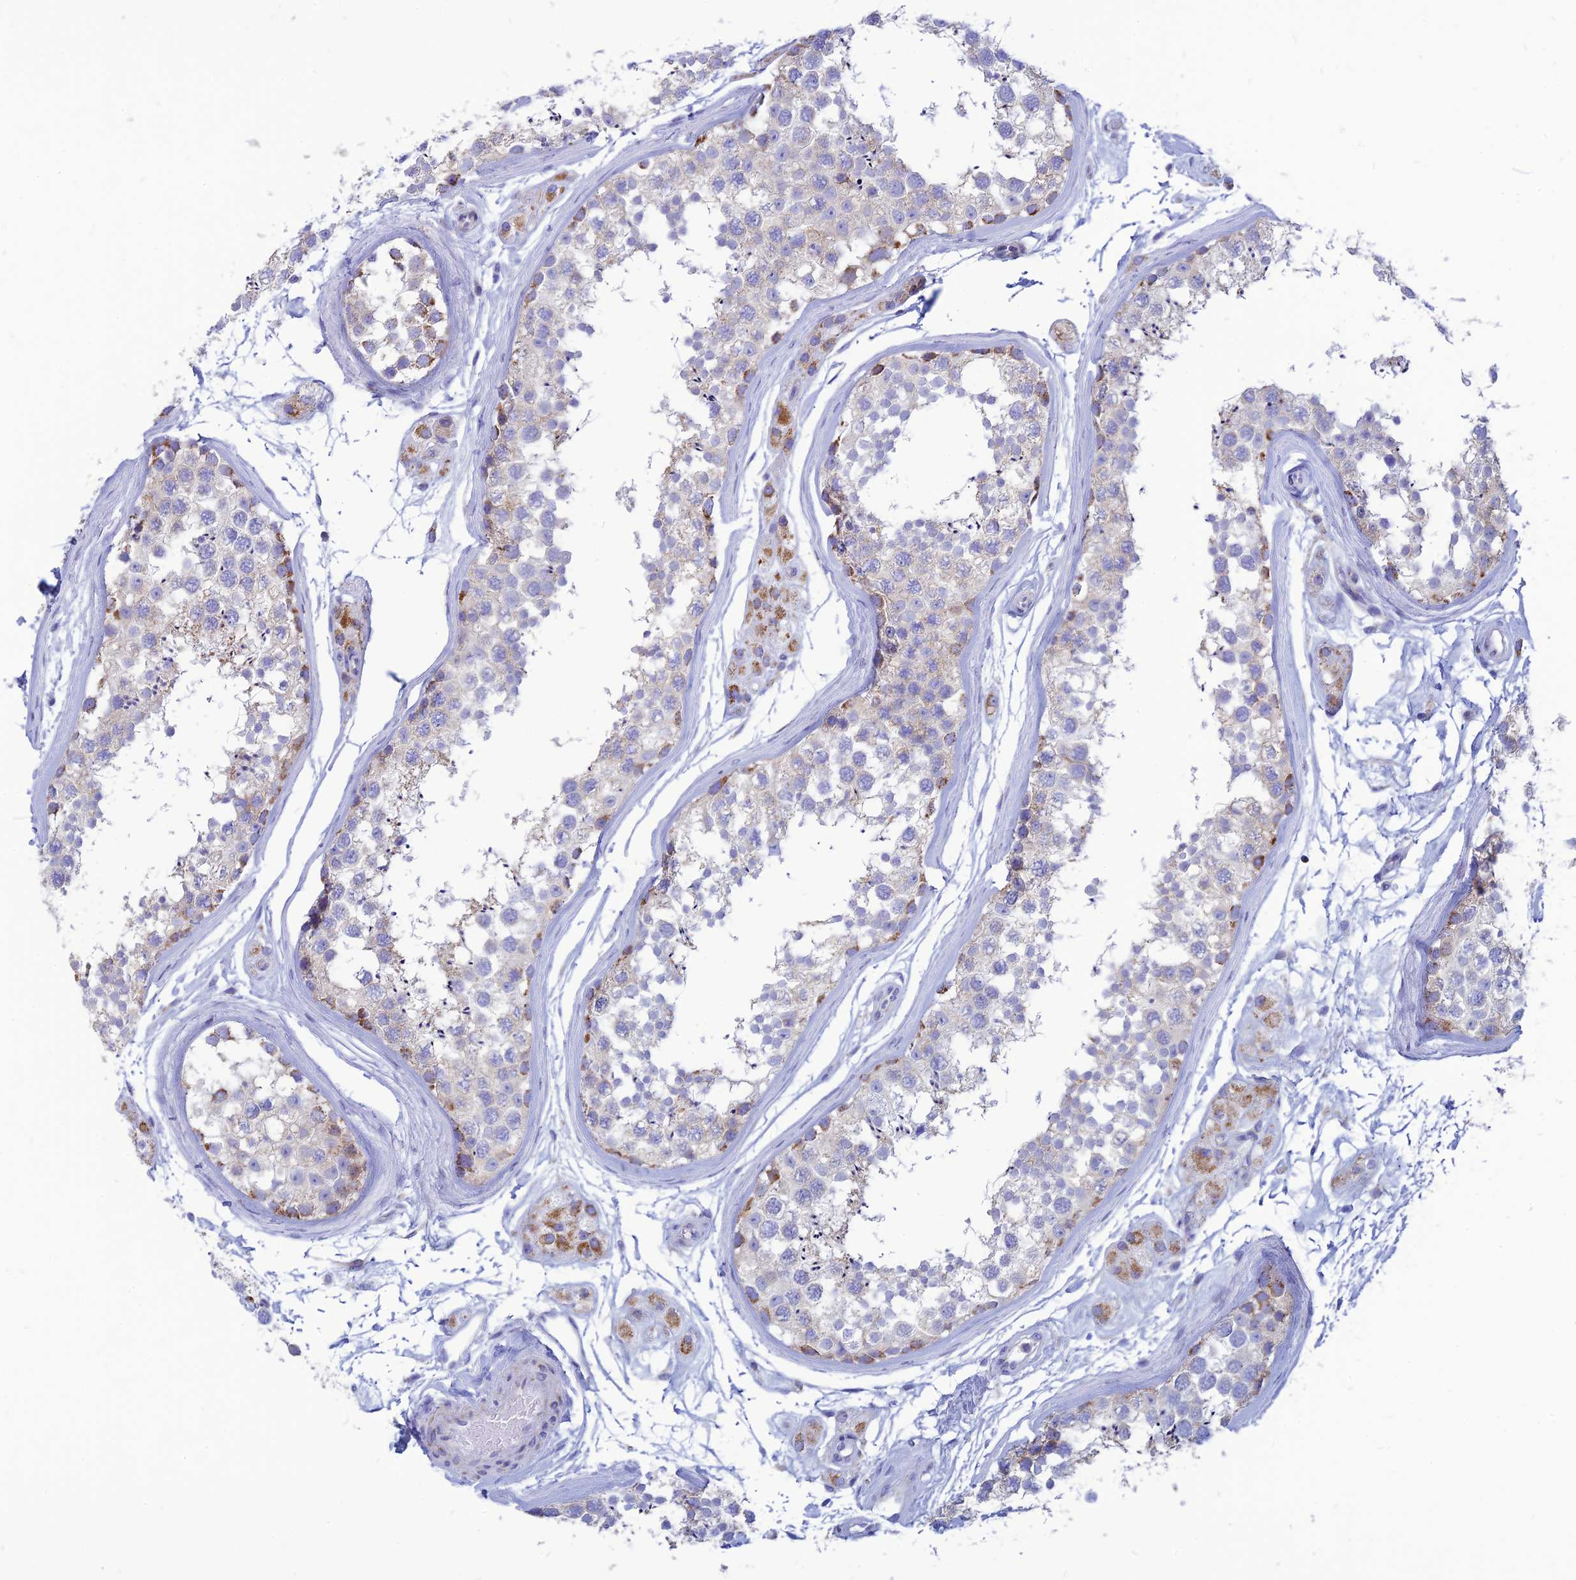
{"staining": {"intensity": "moderate", "quantity": "<25%", "location": "cytoplasmic/membranous"}, "tissue": "testis", "cell_type": "Cells in seminiferous ducts", "image_type": "normal", "snomed": [{"axis": "morphology", "description": "Normal tissue, NOS"}, {"axis": "topography", "description": "Testis"}], "caption": "Approximately <25% of cells in seminiferous ducts in benign testis reveal moderate cytoplasmic/membranous protein expression as visualized by brown immunohistochemical staining.", "gene": "PACC1", "patient": {"sex": "male", "age": 56}}